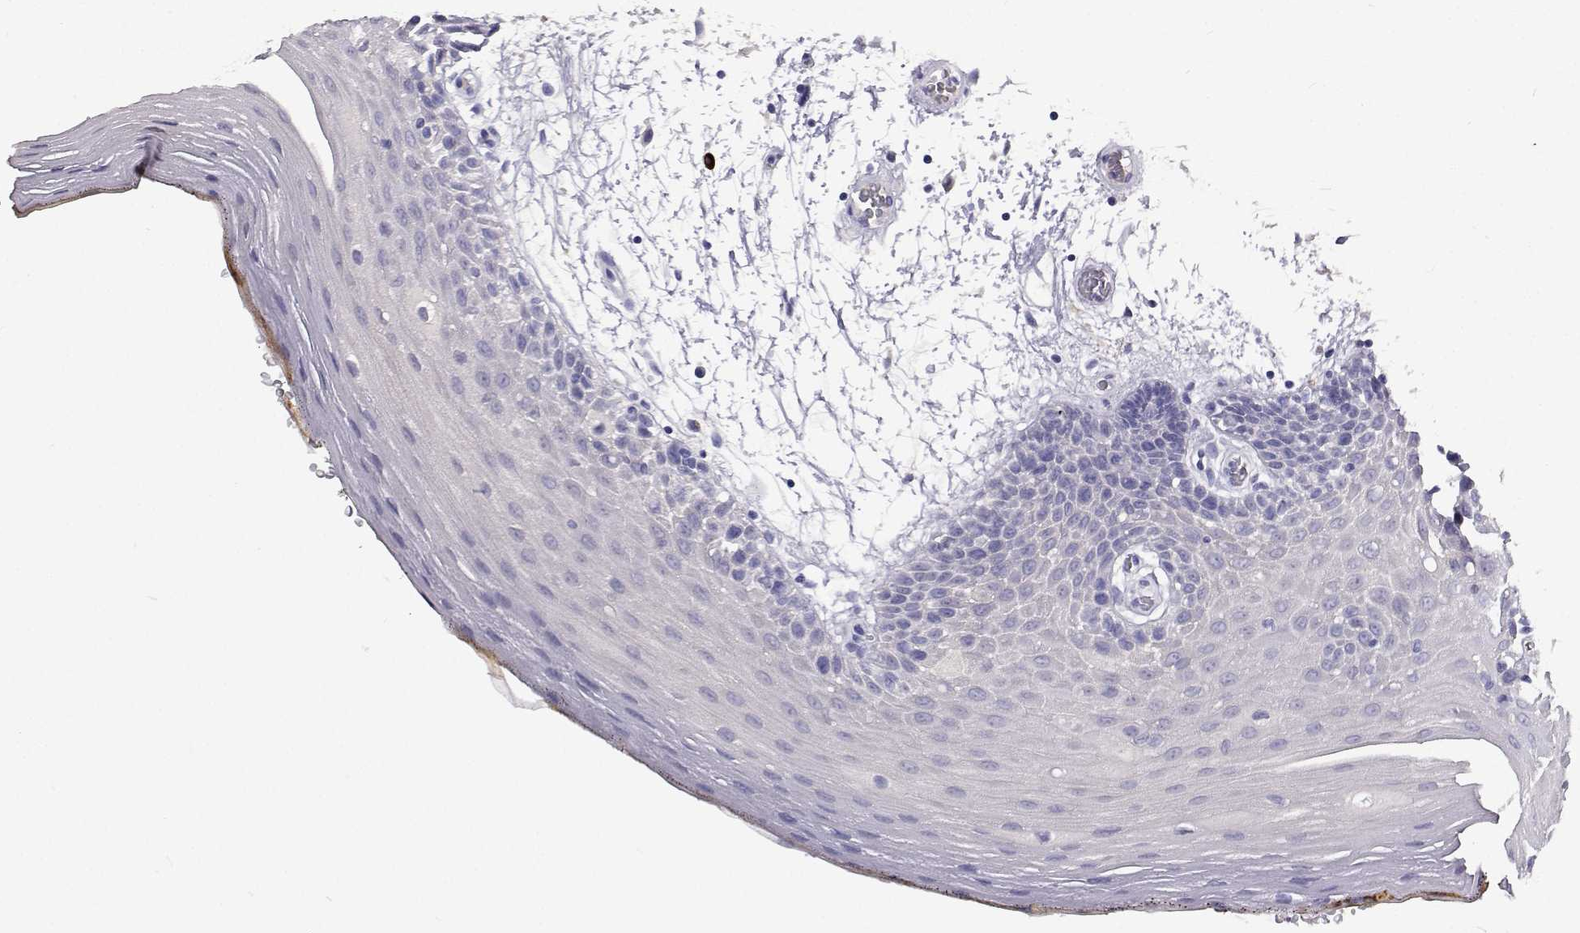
{"staining": {"intensity": "negative", "quantity": "none", "location": "none"}, "tissue": "oral mucosa", "cell_type": "Squamous epithelial cells", "image_type": "normal", "snomed": [{"axis": "morphology", "description": "Normal tissue, NOS"}, {"axis": "morphology", "description": "Squamous cell carcinoma, NOS"}, {"axis": "topography", "description": "Oral tissue"}, {"axis": "topography", "description": "Head-Neck"}], "caption": "A high-resolution micrograph shows immunohistochemistry (IHC) staining of unremarkable oral mucosa, which reveals no significant staining in squamous epithelial cells.", "gene": "CFAP44", "patient": {"sex": "male", "age": 52}}